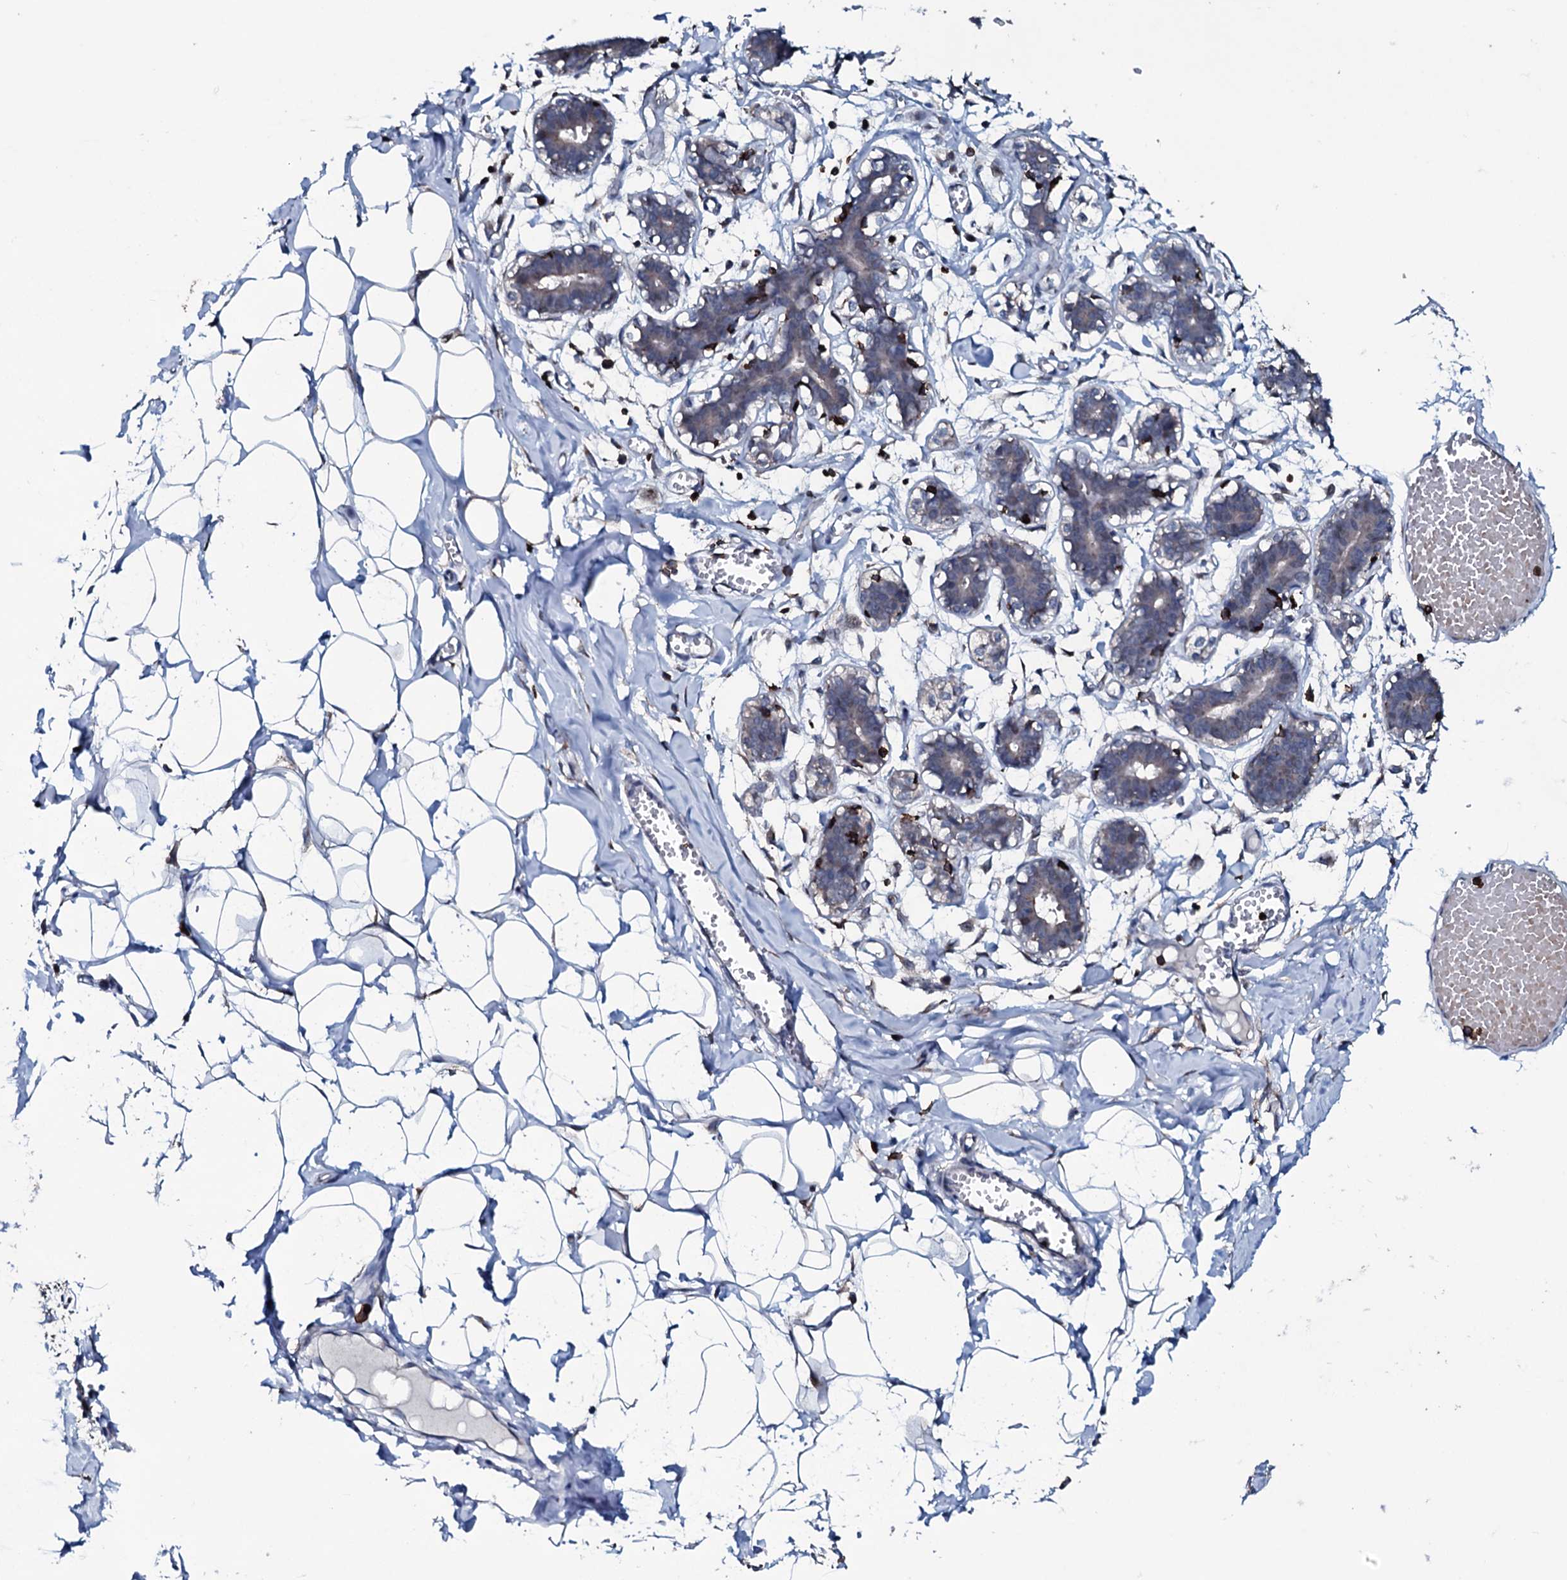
{"staining": {"intensity": "negative", "quantity": "none", "location": "none"}, "tissue": "breast", "cell_type": "Adipocytes", "image_type": "normal", "snomed": [{"axis": "morphology", "description": "Normal tissue, NOS"}, {"axis": "topography", "description": "Breast"}], "caption": "DAB (3,3'-diaminobenzidine) immunohistochemical staining of benign human breast reveals no significant positivity in adipocytes. (DAB (3,3'-diaminobenzidine) immunohistochemistry (IHC), high magnification).", "gene": "OGFOD2", "patient": {"sex": "female", "age": 27}}